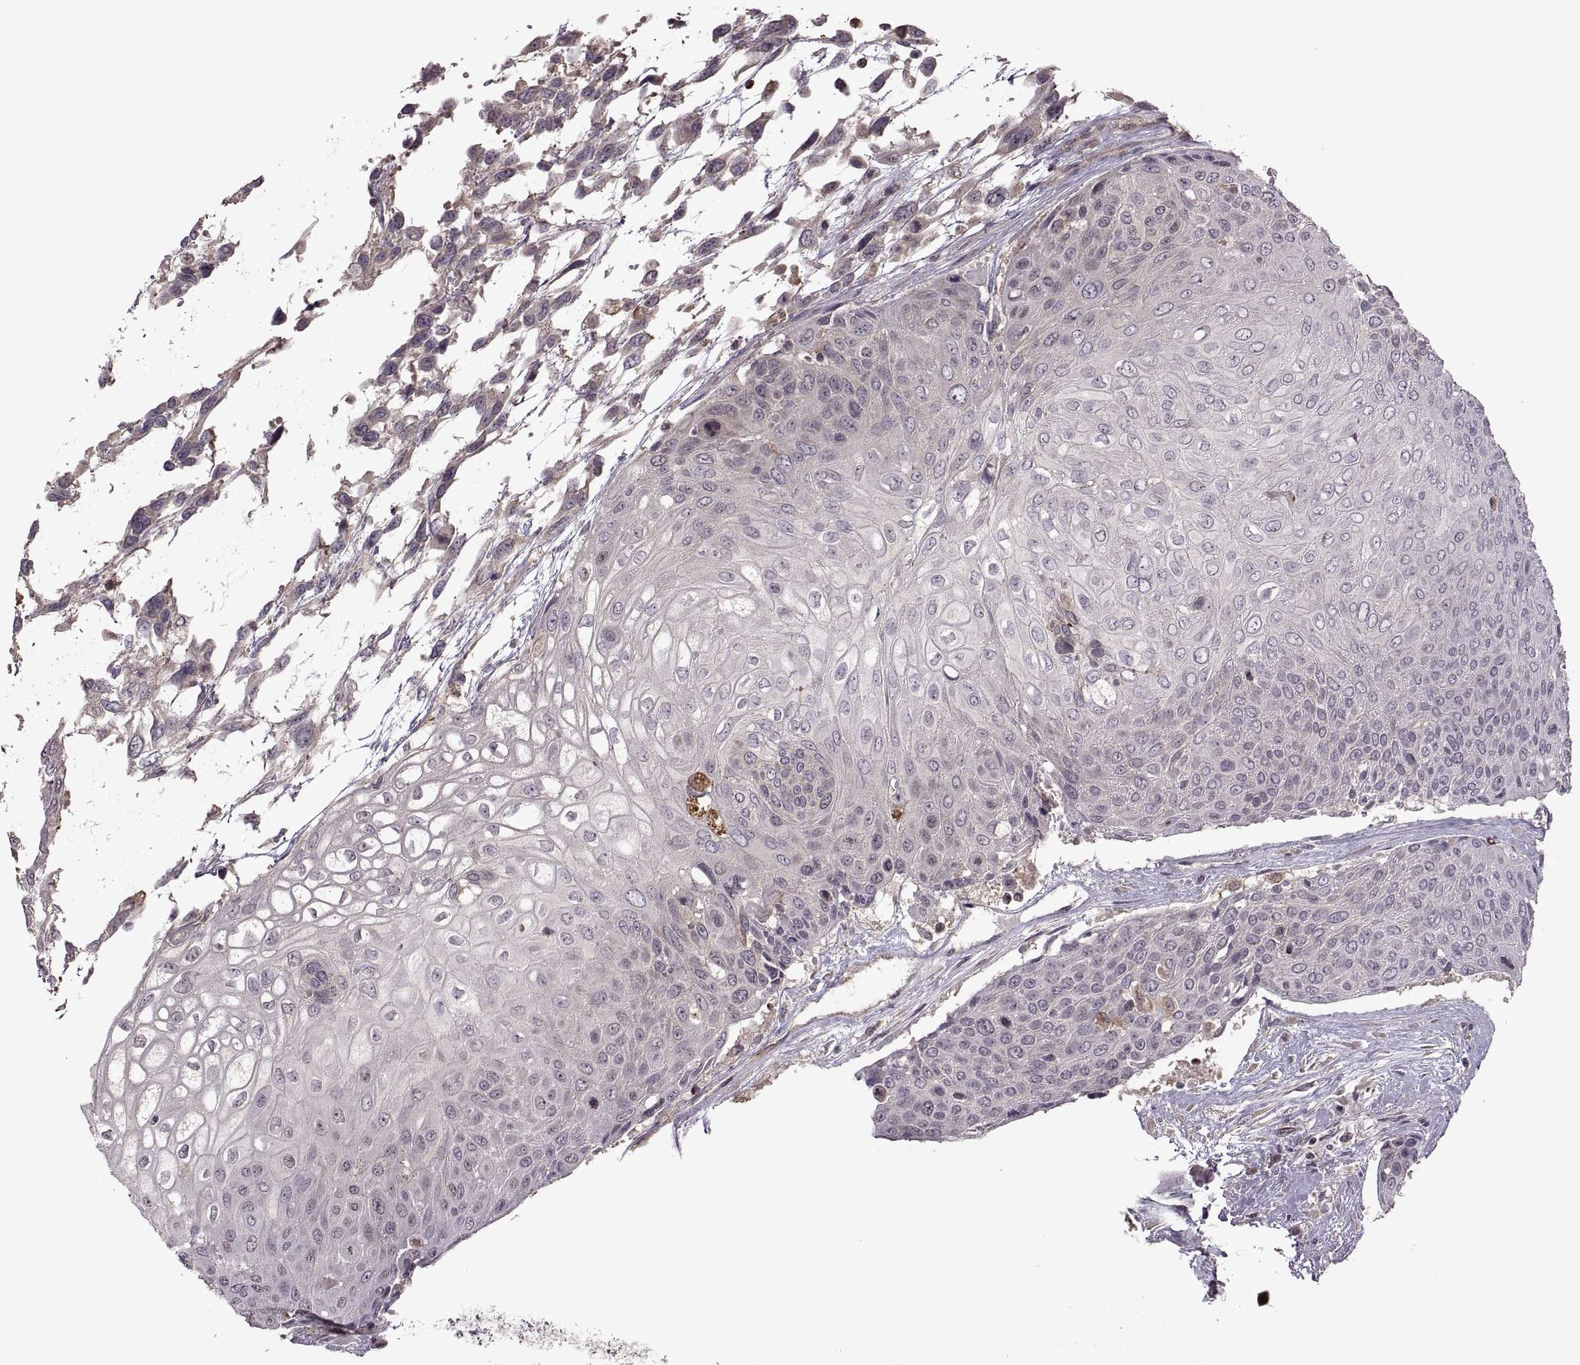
{"staining": {"intensity": "negative", "quantity": "none", "location": "none"}, "tissue": "urothelial cancer", "cell_type": "Tumor cells", "image_type": "cancer", "snomed": [{"axis": "morphology", "description": "Urothelial carcinoma, High grade"}, {"axis": "topography", "description": "Urinary bladder"}], "caption": "Tumor cells are negative for brown protein staining in urothelial cancer.", "gene": "PIERCE1", "patient": {"sex": "female", "age": 70}}